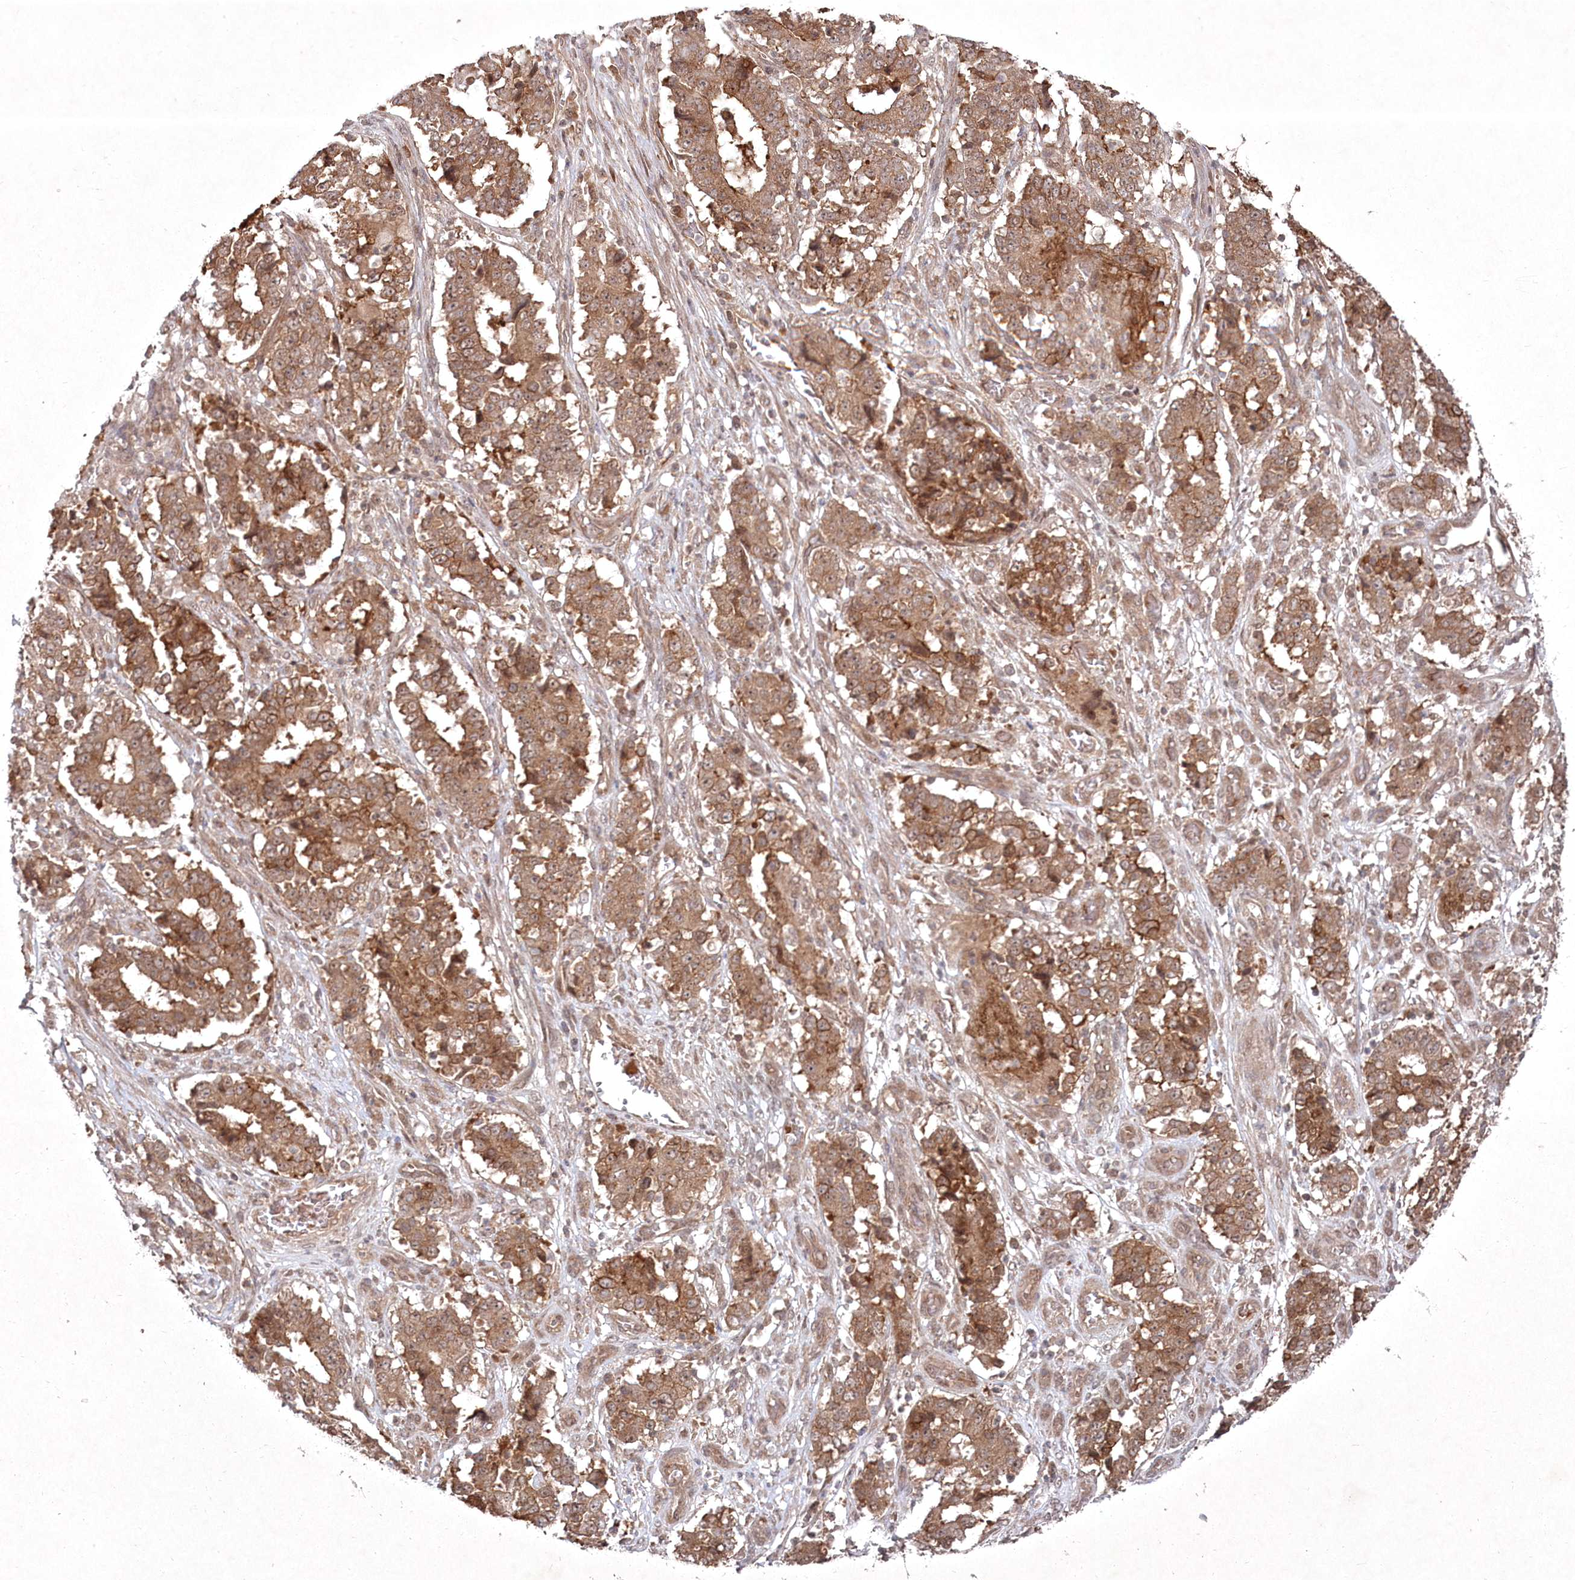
{"staining": {"intensity": "moderate", "quantity": ">75%", "location": "cytoplasmic/membranous"}, "tissue": "stomach cancer", "cell_type": "Tumor cells", "image_type": "cancer", "snomed": [{"axis": "morphology", "description": "Adenocarcinoma, NOS"}, {"axis": "topography", "description": "Stomach"}], "caption": "Moderate cytoplasmic/membranous protein expression is appreciated in approximately >75% of tumor cells in stomach adenocarcinoma. The staining was performed using DAB (3,3'-diaminobenzidine), with brown indicating positive protein expression. Nuclei are stained blue with hematoxylin.", "gene": "FBXL17", "patient": {"sex": "male", "age": 59}}